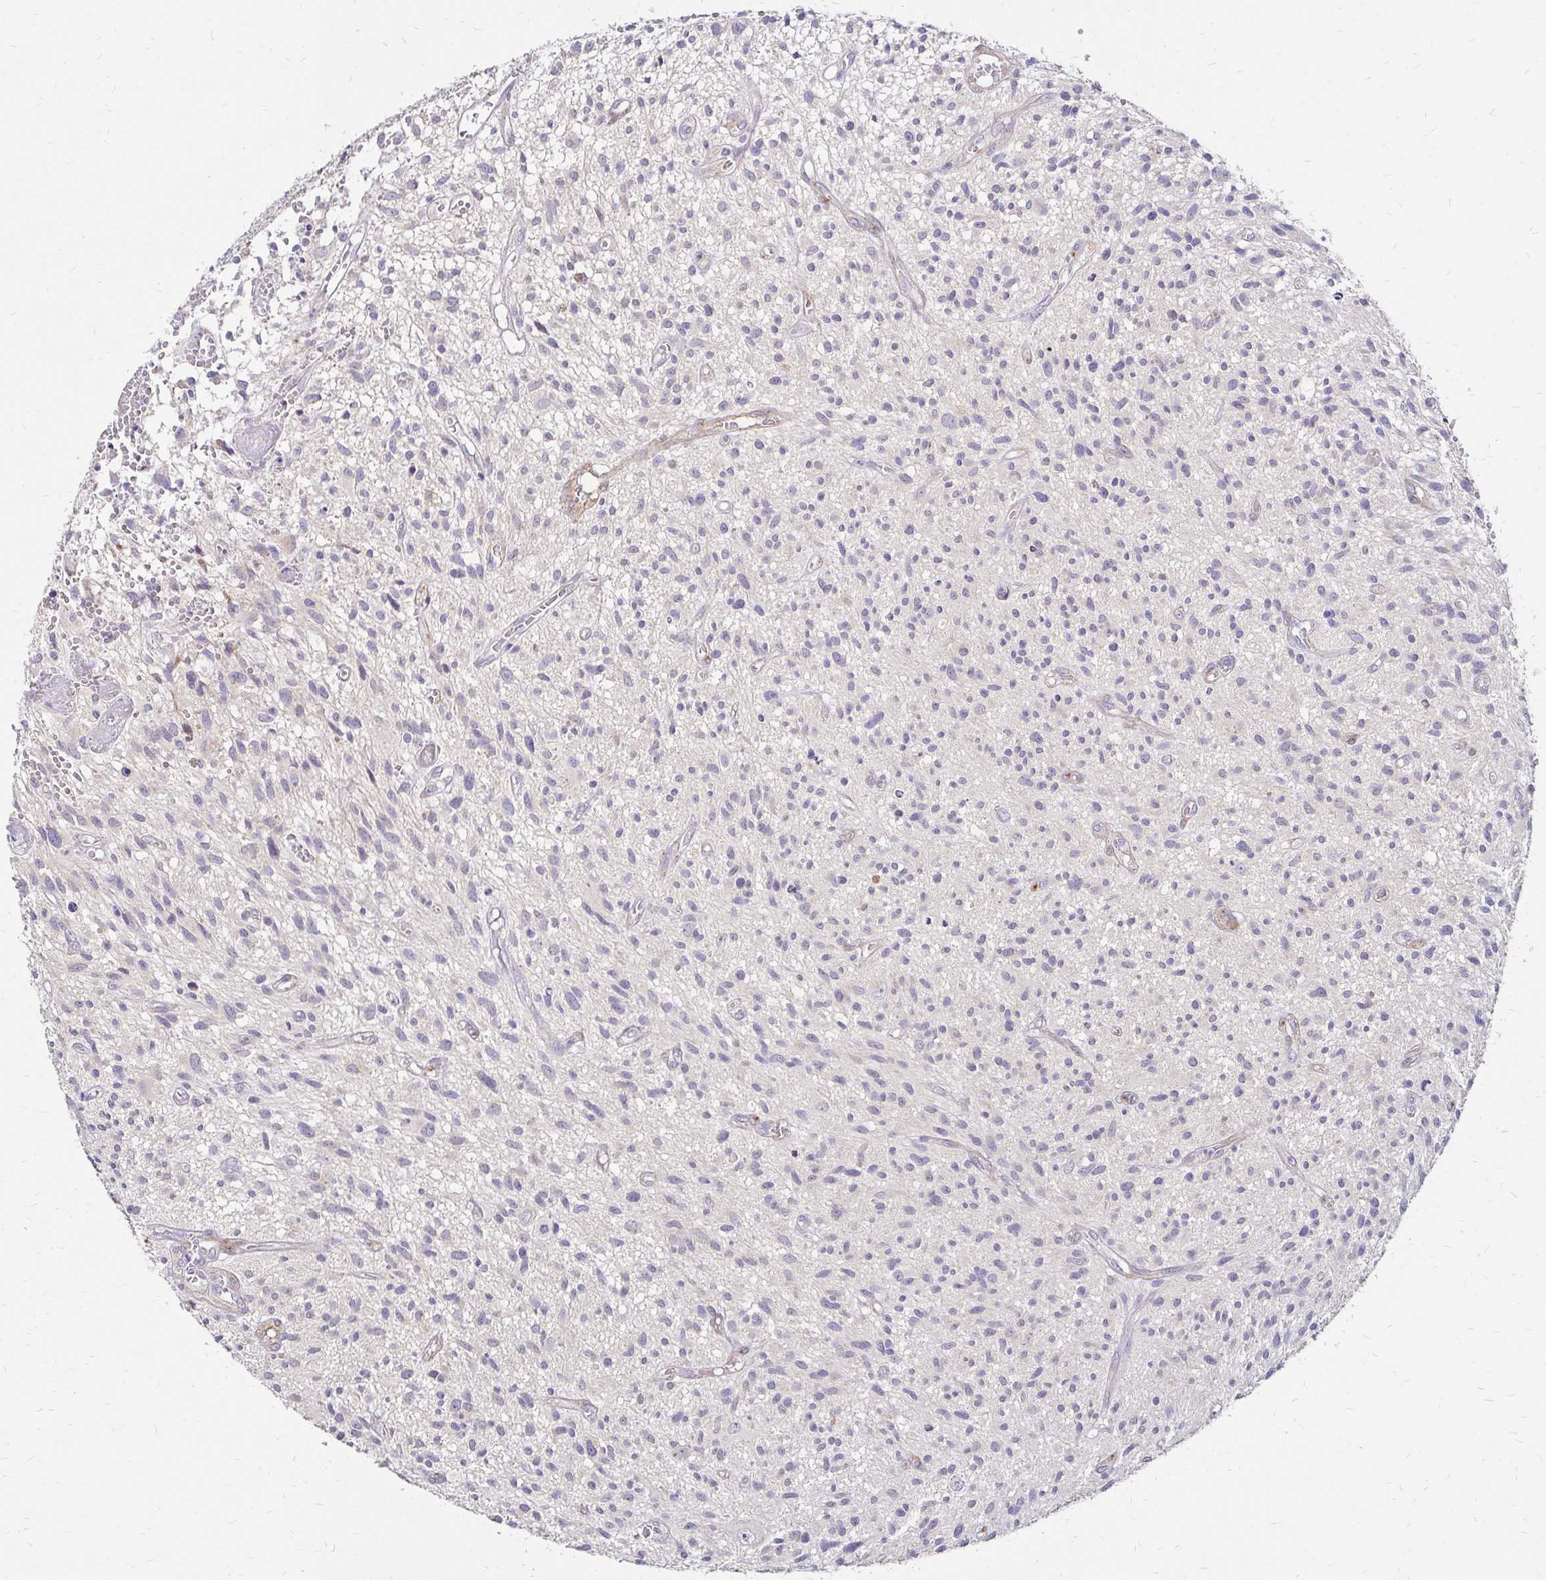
{"staining": {"intensity": "negative", "quantity": "none", "location": "none"}, "tissue": "glioma", "cell_type": "Tumor cells", "image_type": "cancer", "snomed": [{"axis": "morphology", "description": "Glioma, malignant, High grade"}, {"axis": "topography", "description": "Brain"}], "caption": "A high-resolution micrograph shows immunohistochemistry staining of high-grade glioma (malignant), which shows no significant positivity in tumor cells.", "gene": "PRIMA1", "patient": {"sex": "male", "age": 75}}